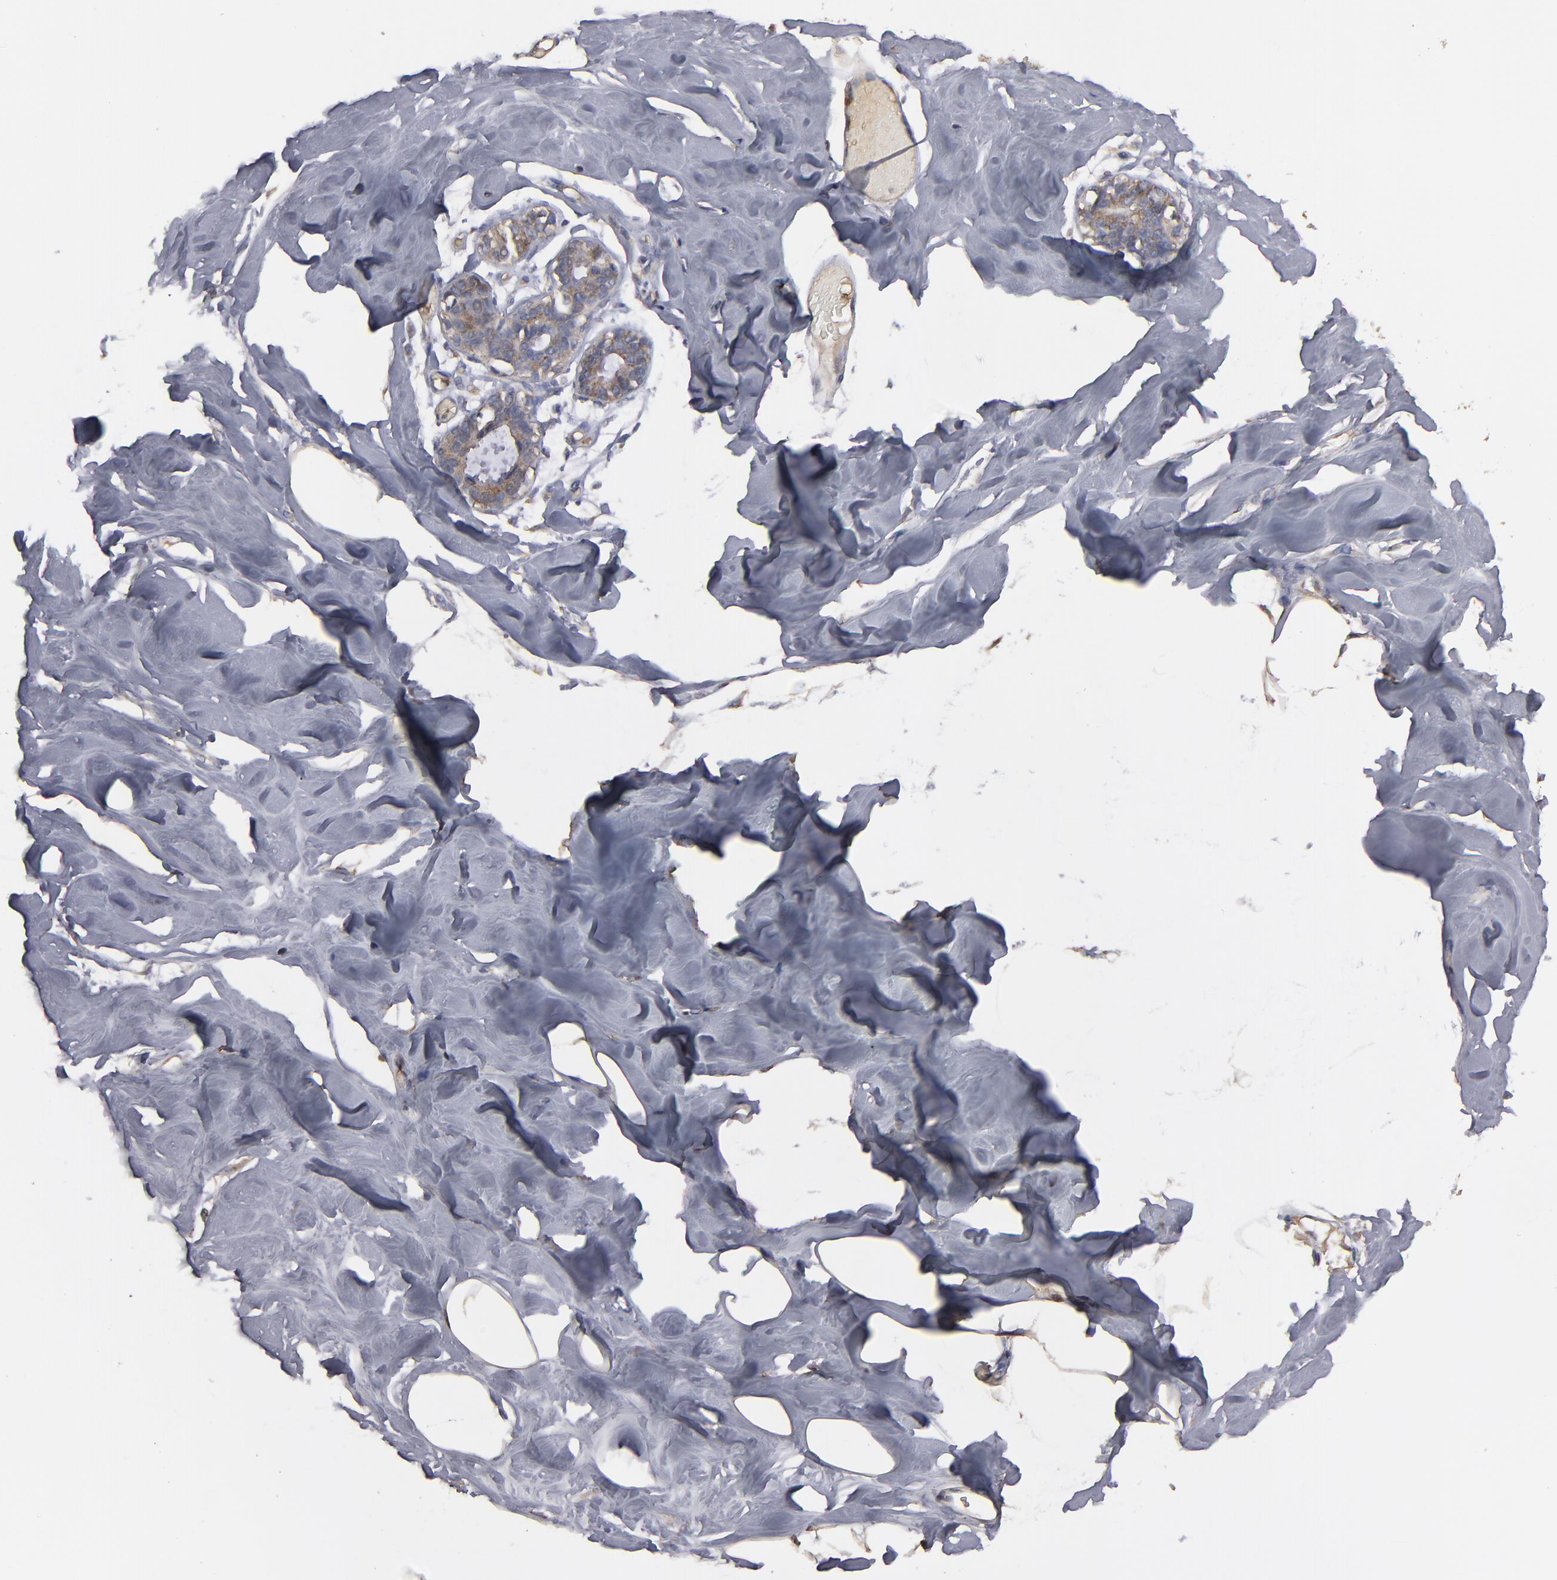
{"staining": {"intensity": "weak", "quantity": ">75%", "location": "cytoplasmic/membranous"}, "tissue": "breast", "cell_type": "Adipocytes", "image_type": "normal", "snomed": [{"axis": "morphology", "description": "Normal tissue, NOS"}, {"axis": "topography", "description": "Breast"}, {"axis": "topography", "description": "Soft tissue"}], "caption": "Immunohistochemistry (IHC) histopathology image of benign human breast stained for a protein (brown), which demonstrates low levels of weak cytoplasmic/membranous staining in about >75% of adipocytes.", "gene": "RO60", "patient": {"sex": "female", "age": 25}}